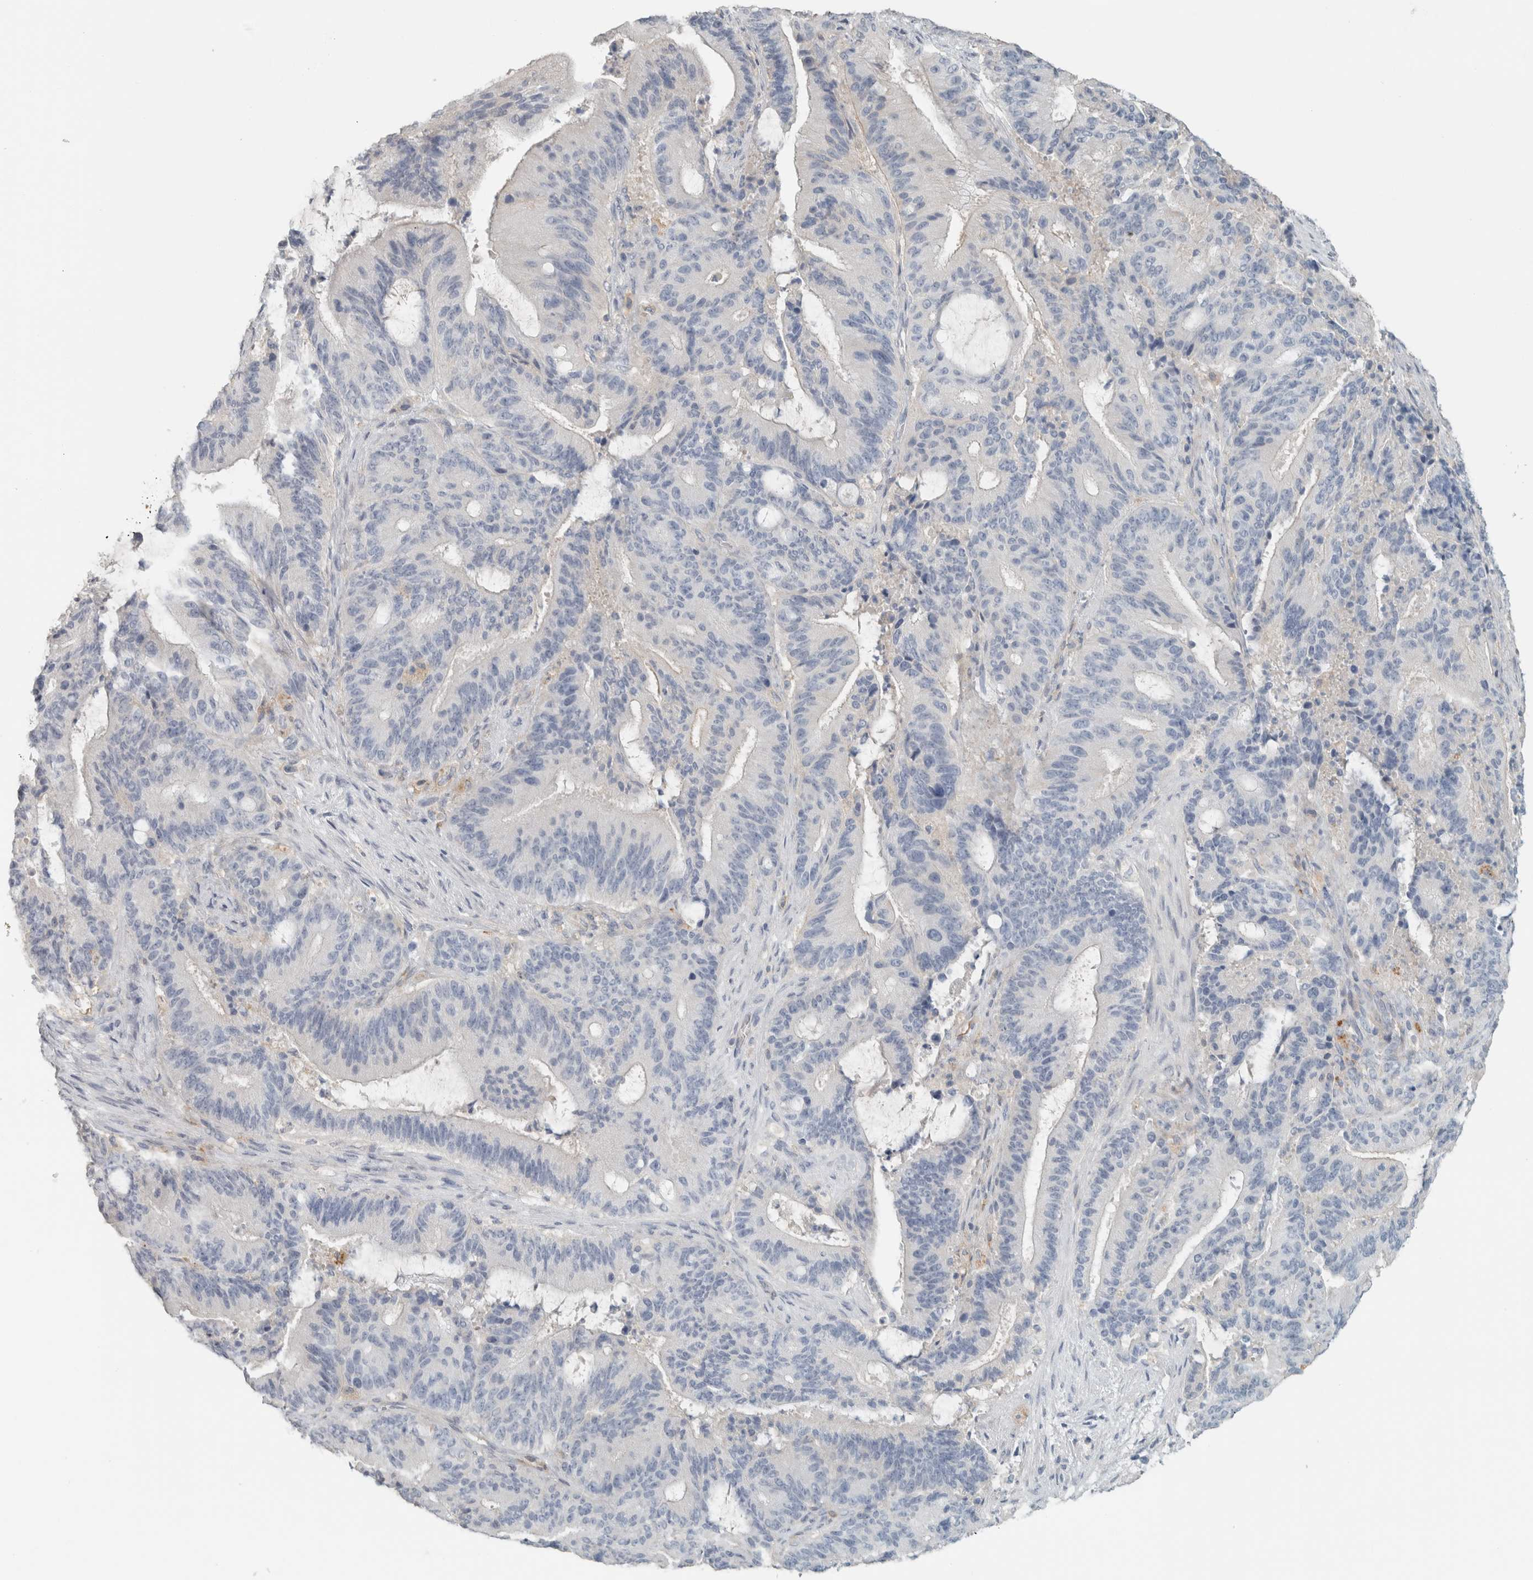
{"staining": {"intensity": "negative", "quantity": "none", "location": "none"}, "tissue": "liver cancer", "cell_type": "Tumor cells", "image_type": "cancer", "snomed": [{"axis": "morphology", "description": "Normal tissue, NOS"}, {"axis": "morphology", "description": "Cholangiocarcinoma"}, {"axis": "topography", "description": "Liver"}, {"axis": "topography", "description": "Peripheral nerve tissue"}], "caption": "IHC image of human cholangiocarcinoma (liver) stained for a protein (brown), which demonstrates no expression in tumor cells. (Stains: DAB immunohistochemistry with hematoxylin counter stain, Microscopy: brightfield microscopy at high magnification).", "gene": "SCIN", "patient": {"sex": "female", "age": 73}}